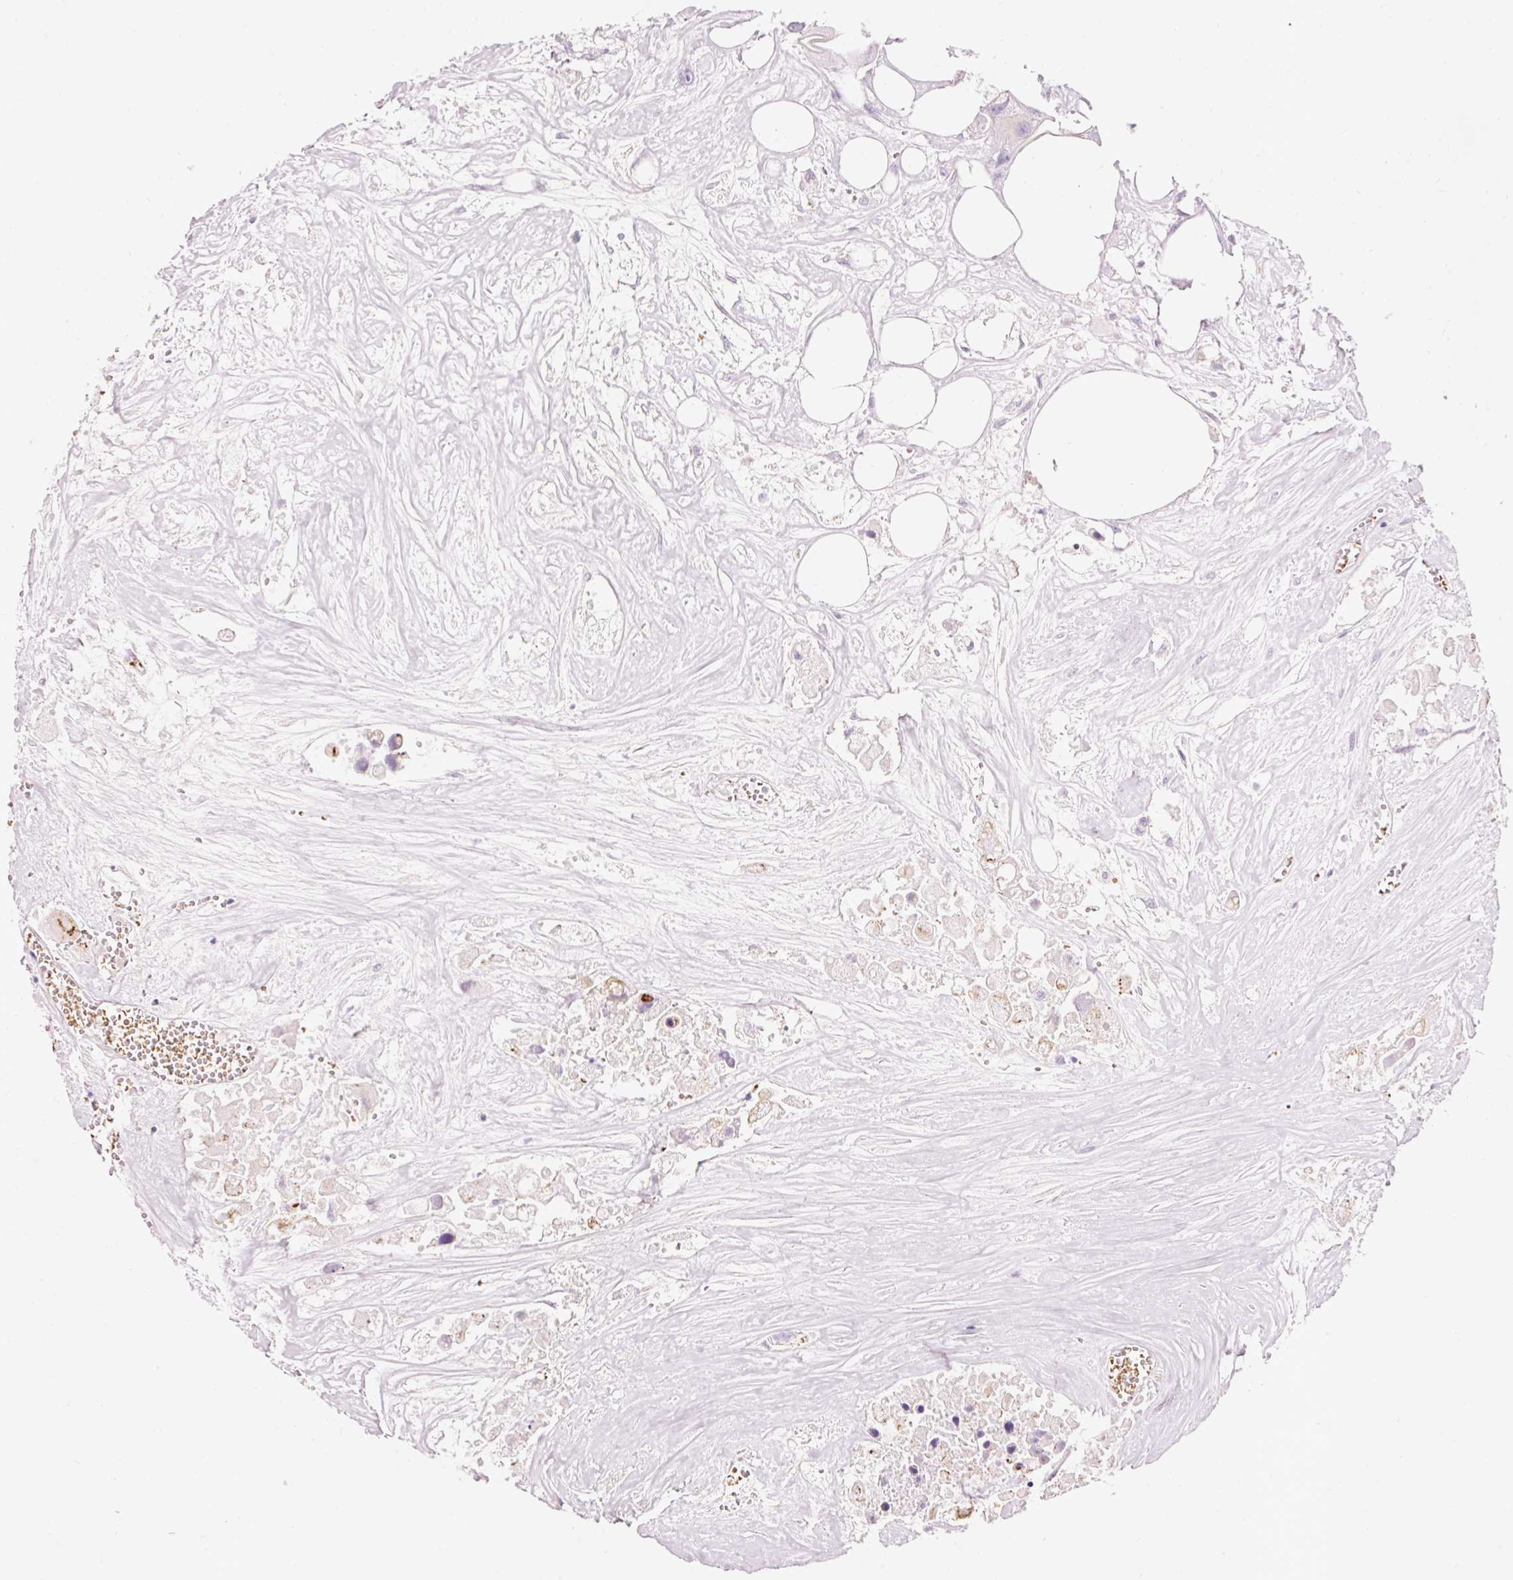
{"staining": {"intensity": "negative", "quantity": "none", "location": "none"}, "tissue": "colorectal cancer", "cell_type": "Tumor cells", "image_type": "cancer", "snomed": [{"axis": "morphology", "description": "Adenocarcinoma, NOS"}, {"axis": "topography", "description": "Colon"}], "caption": "Tumor cells show no significant staining in adenocarcinoma (colorectal).", "gene": "DHRS11", "patient": {"sex": "male", "age": 77}}